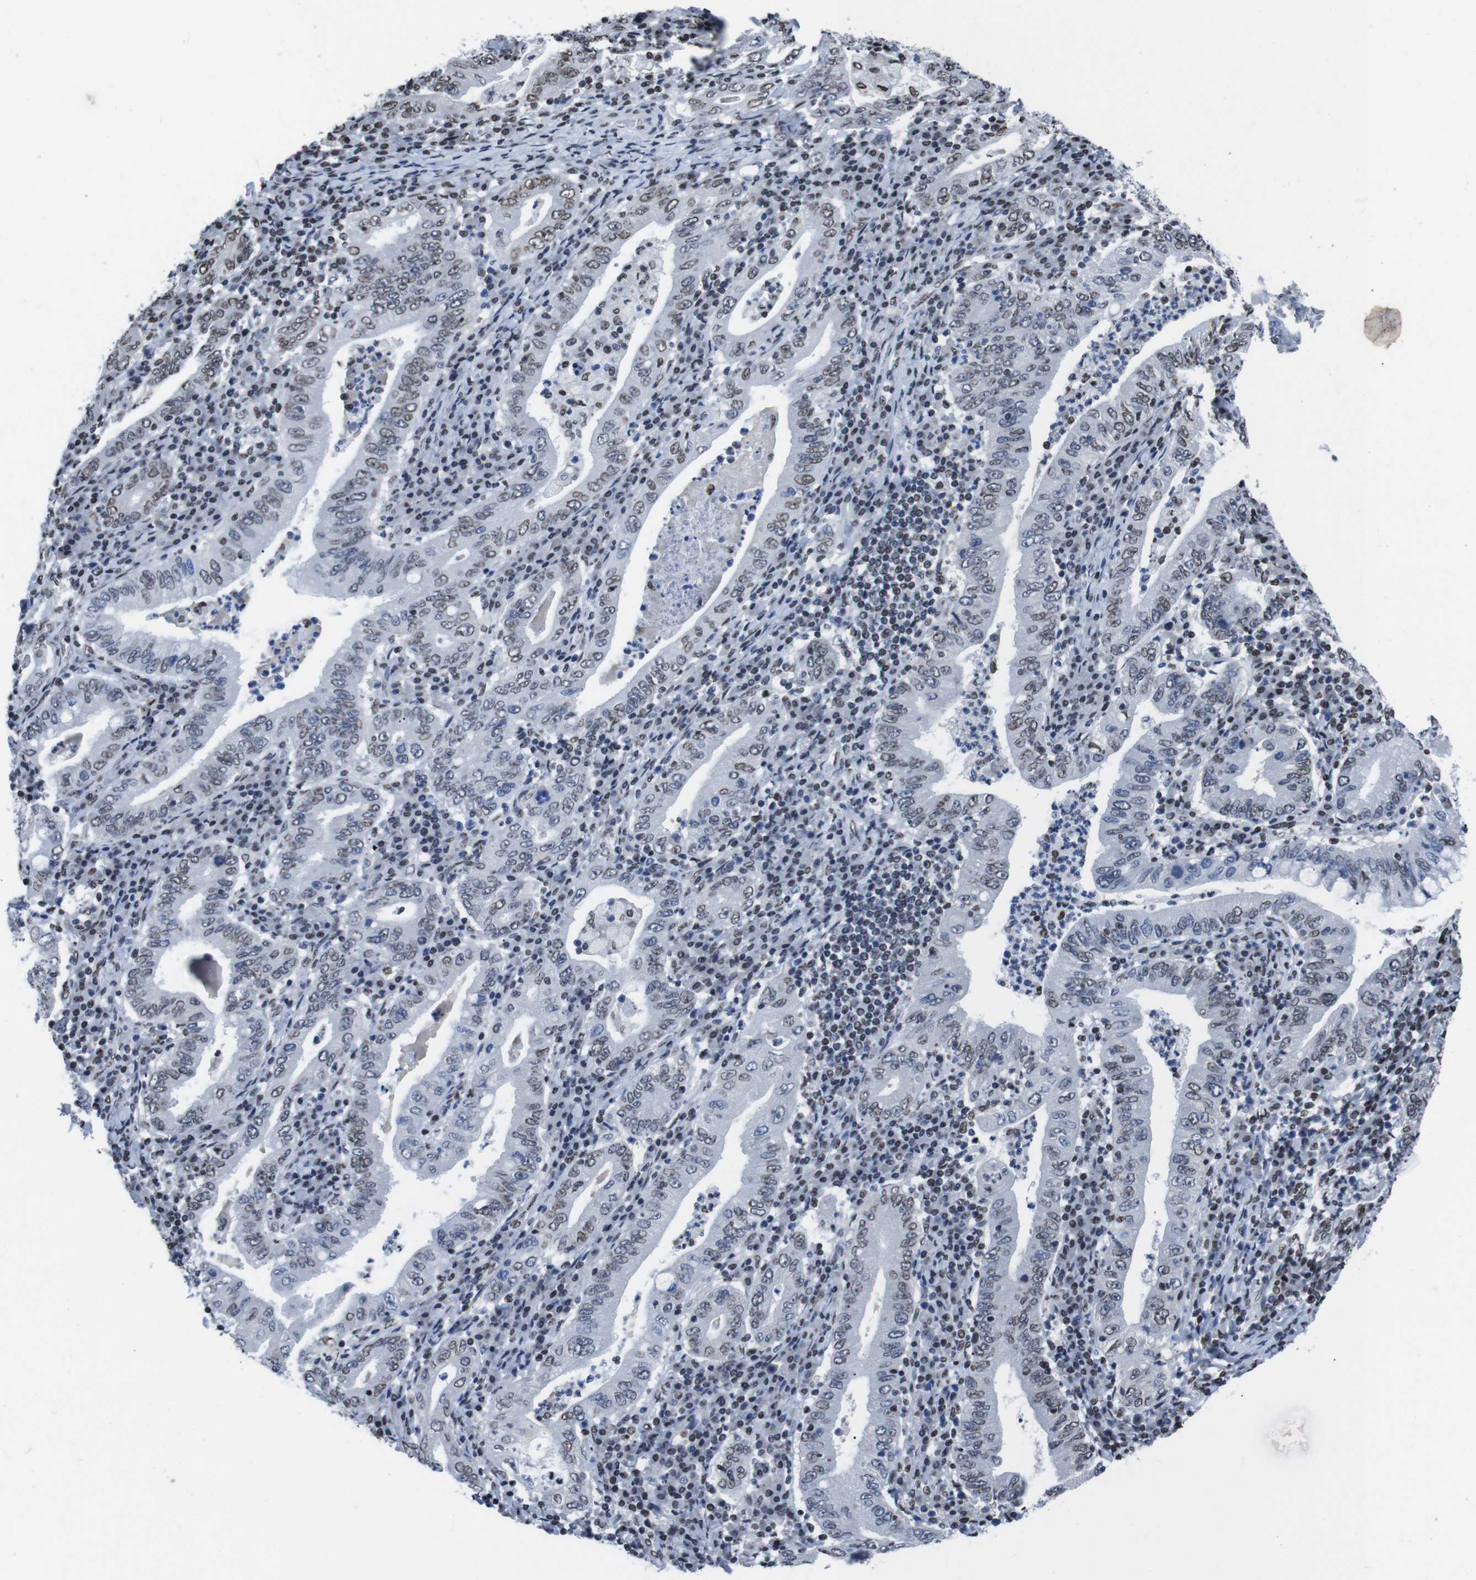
{"staining": {"intensity": "weak", "quantity": "25%-75%", "location": "nuclear"}, "tissue": "stomach cancer", "cell_type": "Tumor cells", "image_type": "cancer", "snomed": [{"axis": "morphology", "description": "Normal tissue, NOS"}, {"axis": "morphology", "description": "Adenocarcinoma, NOS"}, {"axis": "topography", "description": "Esophagus"}, {"axis": "topography", "description": "Stomach, upper"}, {"axis": "topography", "description": "Peripheral nerve tissue"}], "caption": "Immunohistochemical staining of stomach cancer (adenocarcinoma) shows low levels of weak nuclear protein positivity in about 25%-75% of tumor cells.", "gene": "PIP4P2", "patient": {"sex": "male", "age": 62}}